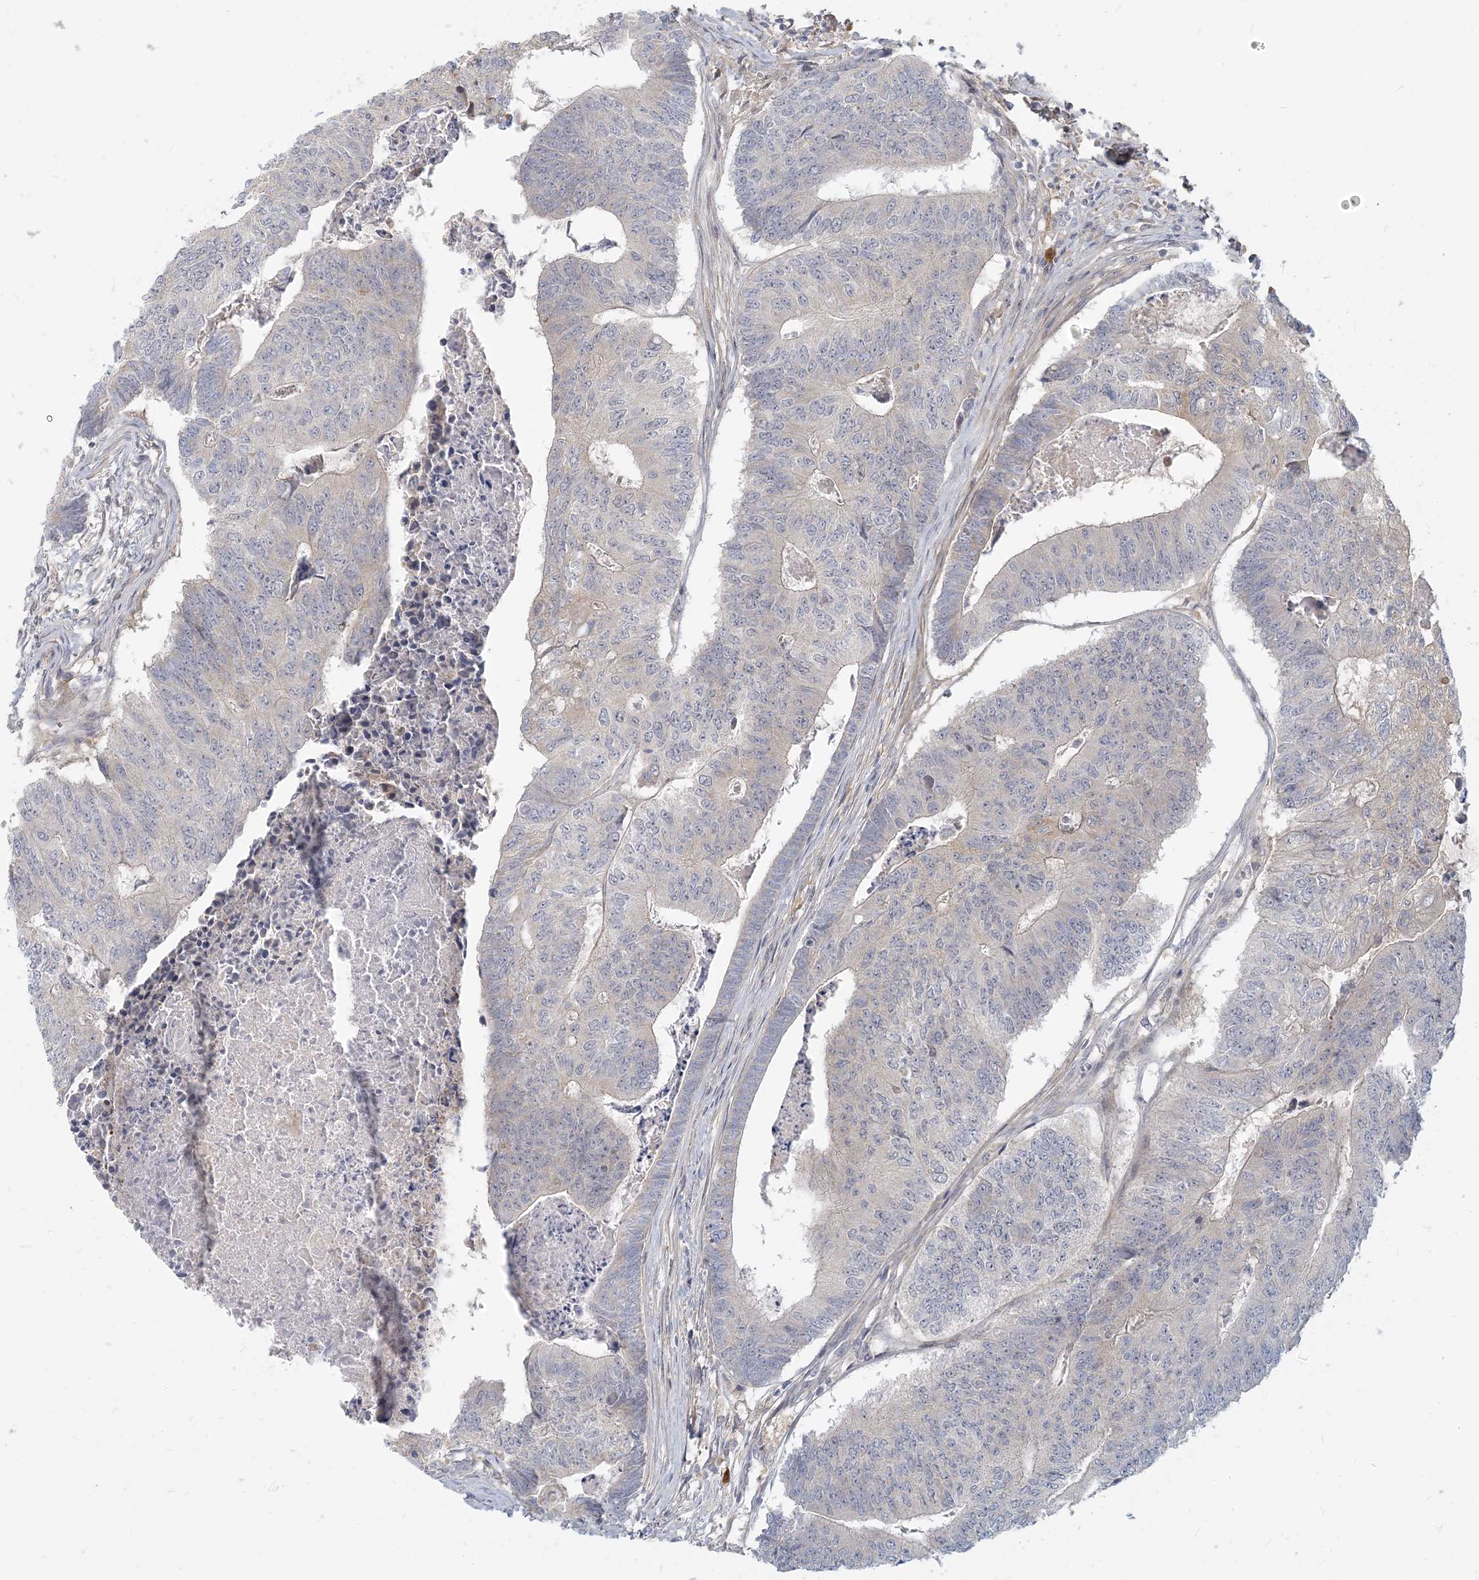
{"staining": {"intensity": "negative", "quantity": "none", "location": "none"}, "tissue": "colorectal cancer", "cell_type": "Tumor cells", "image_type": "cancer", "snomed": [{"axis": "morphology", "description": "Adenocarcinoma, NOS"}, {"axis": "topography", "description": "Colon"}], "caption": "IHC of human colorectal cancer (adenocarcinoma) demonstrates no expression in tumor cells. Nuclei are stained in blue.", "gene": "GMPPA", "patient": {"sex": "female", "age": 67}}